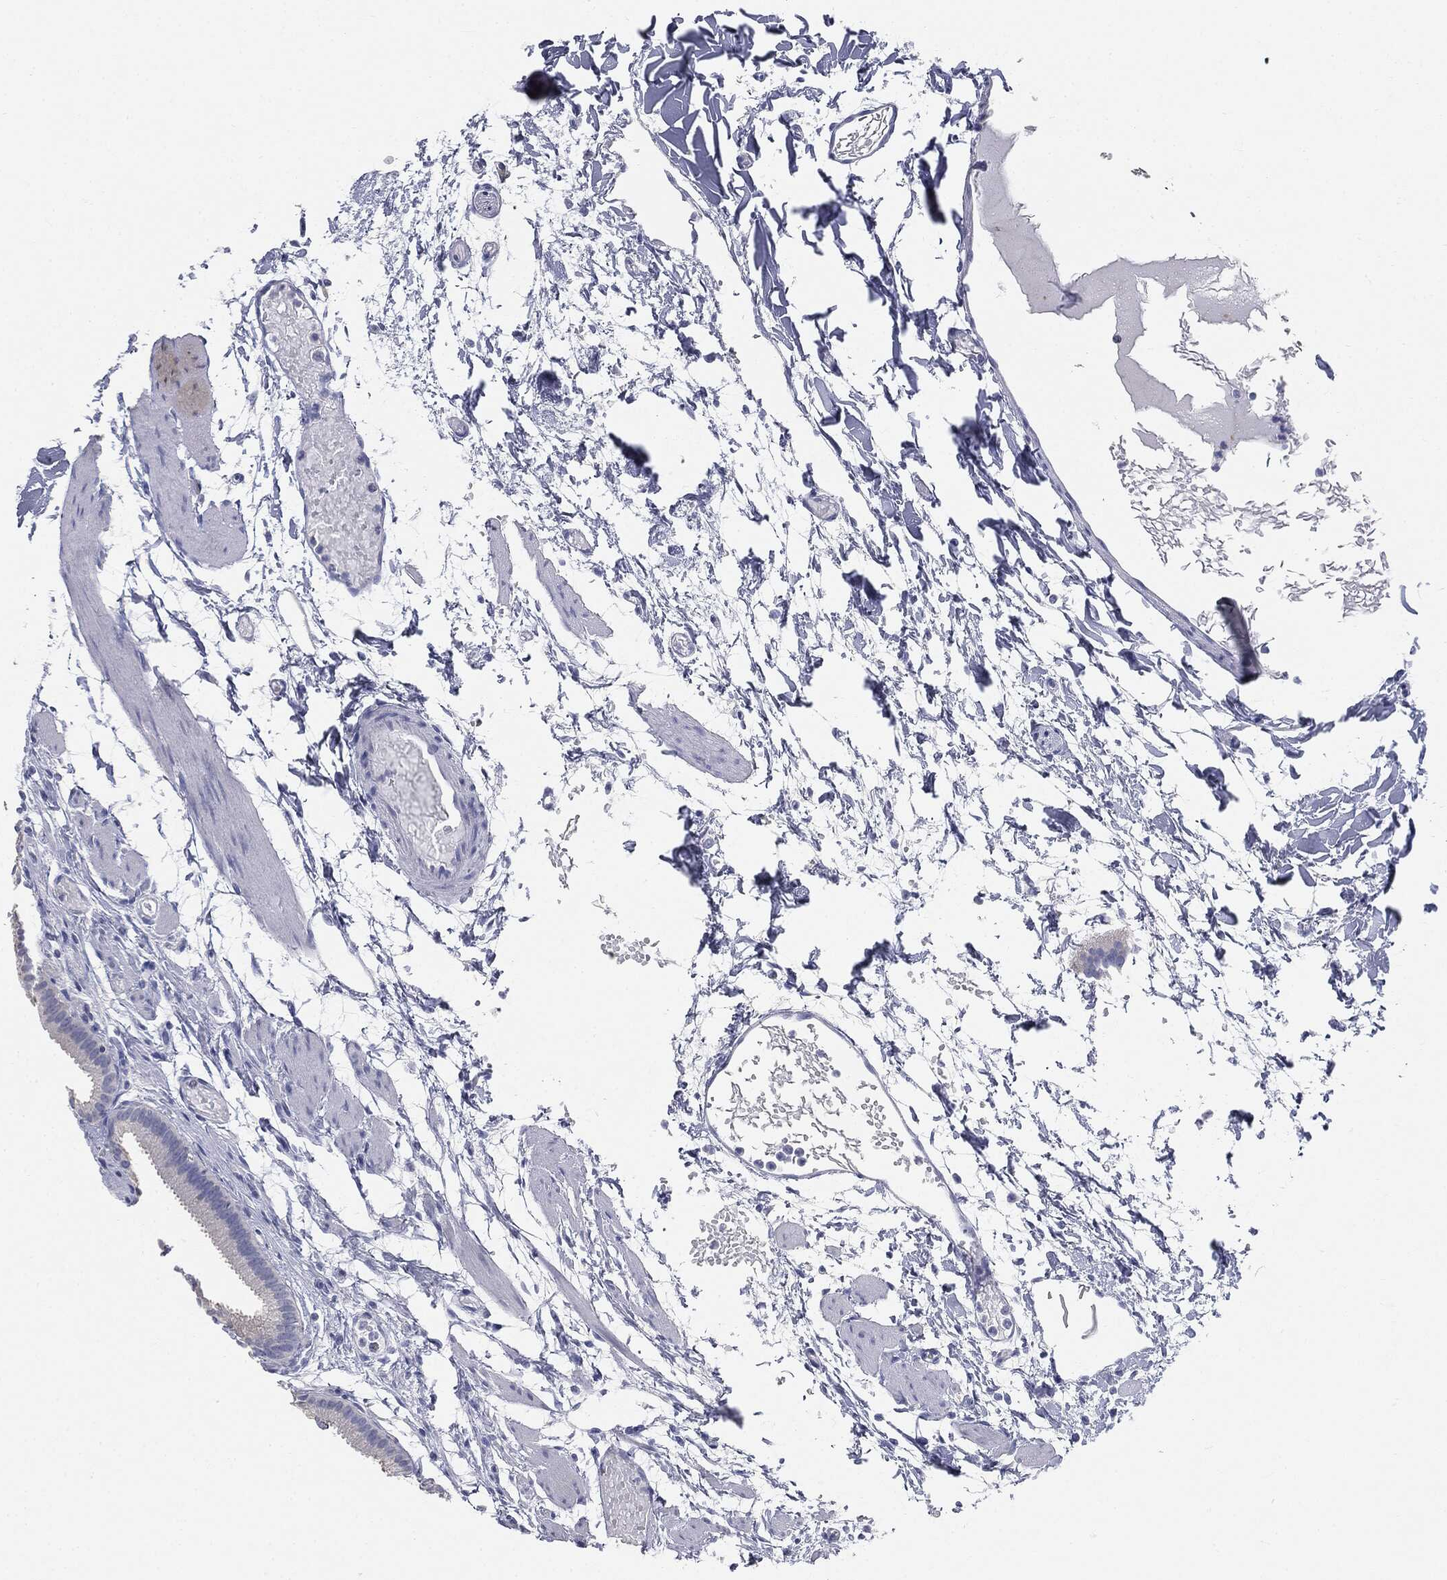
{"staining": {"intensity": "negative", "quantity": "none", "location": "none"}, "tissue": "gallbladder", "cell_type": "Glandular cells", "image_type": "normal", "snomed": [{"axis": "morphology", "description": "Normal tissue, NOS"}, {"axis": "topography", "description": "Gallbladder"}, {"axis": "topography", "description": "Peripheral nerve tissue"}], "caption": "A high-resolution micrograph shows immunohistochemistry staining of normal gallbladder, which shows no significant positivity in glandular cells.", "gene": "CUZD1", "patient": {"sex": "female", "age": 45}}